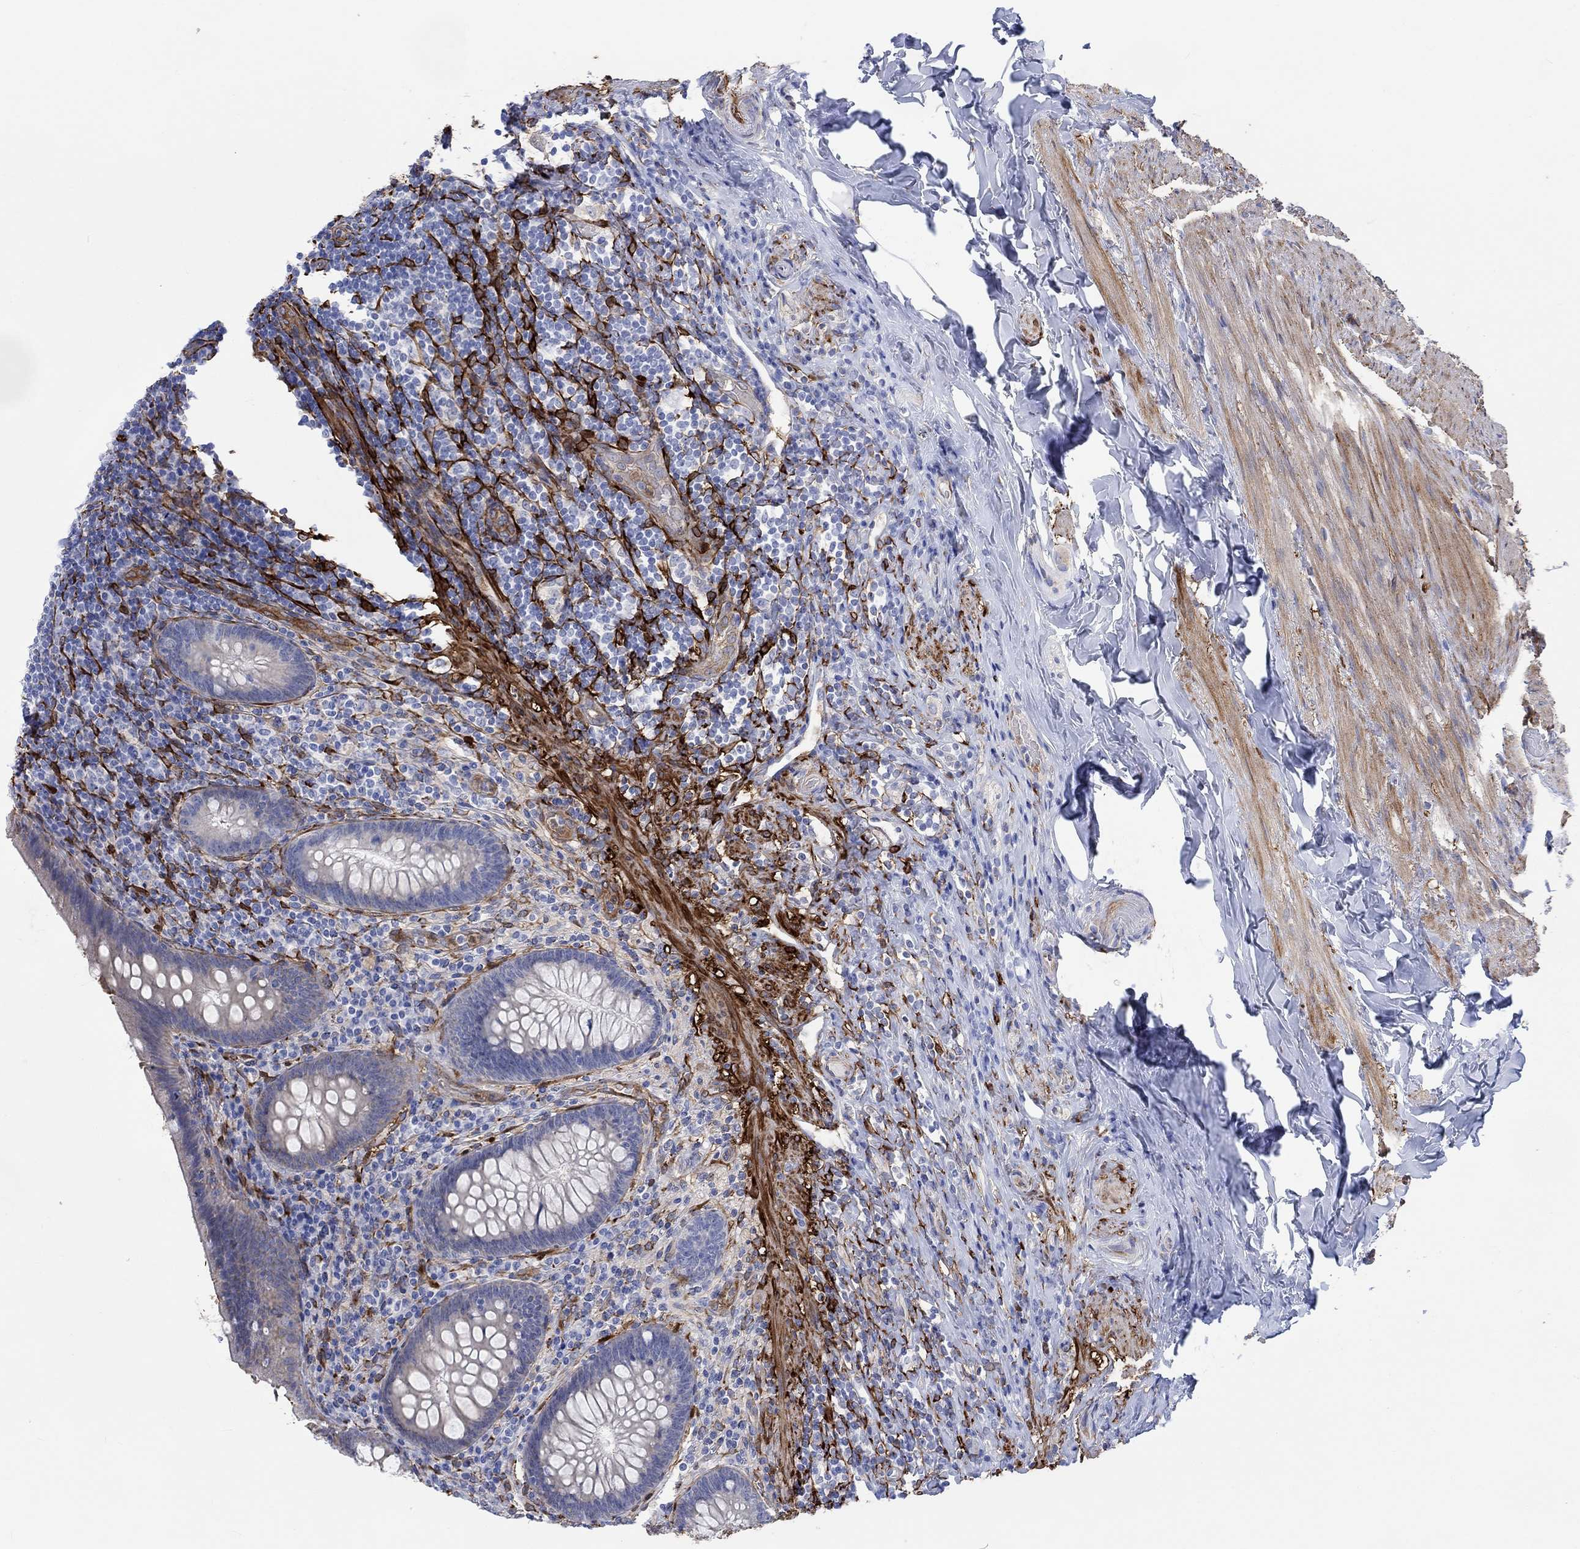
{"staining": {"intensity": "negative", "quantity": "none", "location": "none"}, "tissue": "appendix", "cell_type": "Glandular cells", "image_type": "normal", "snomed": [{"axis": "morphology", "description": "Normal tissue, NOS"}, {"axis": "topography", "description": "Appendix"}], "caption": "IHC histopathology image of normal appendix stained for a protein (brown), which shows no staining in glandular cells. Nuclei are stained in blue.", "gene": "TGM2", "patient": {"sex": "male", "age": 47}}